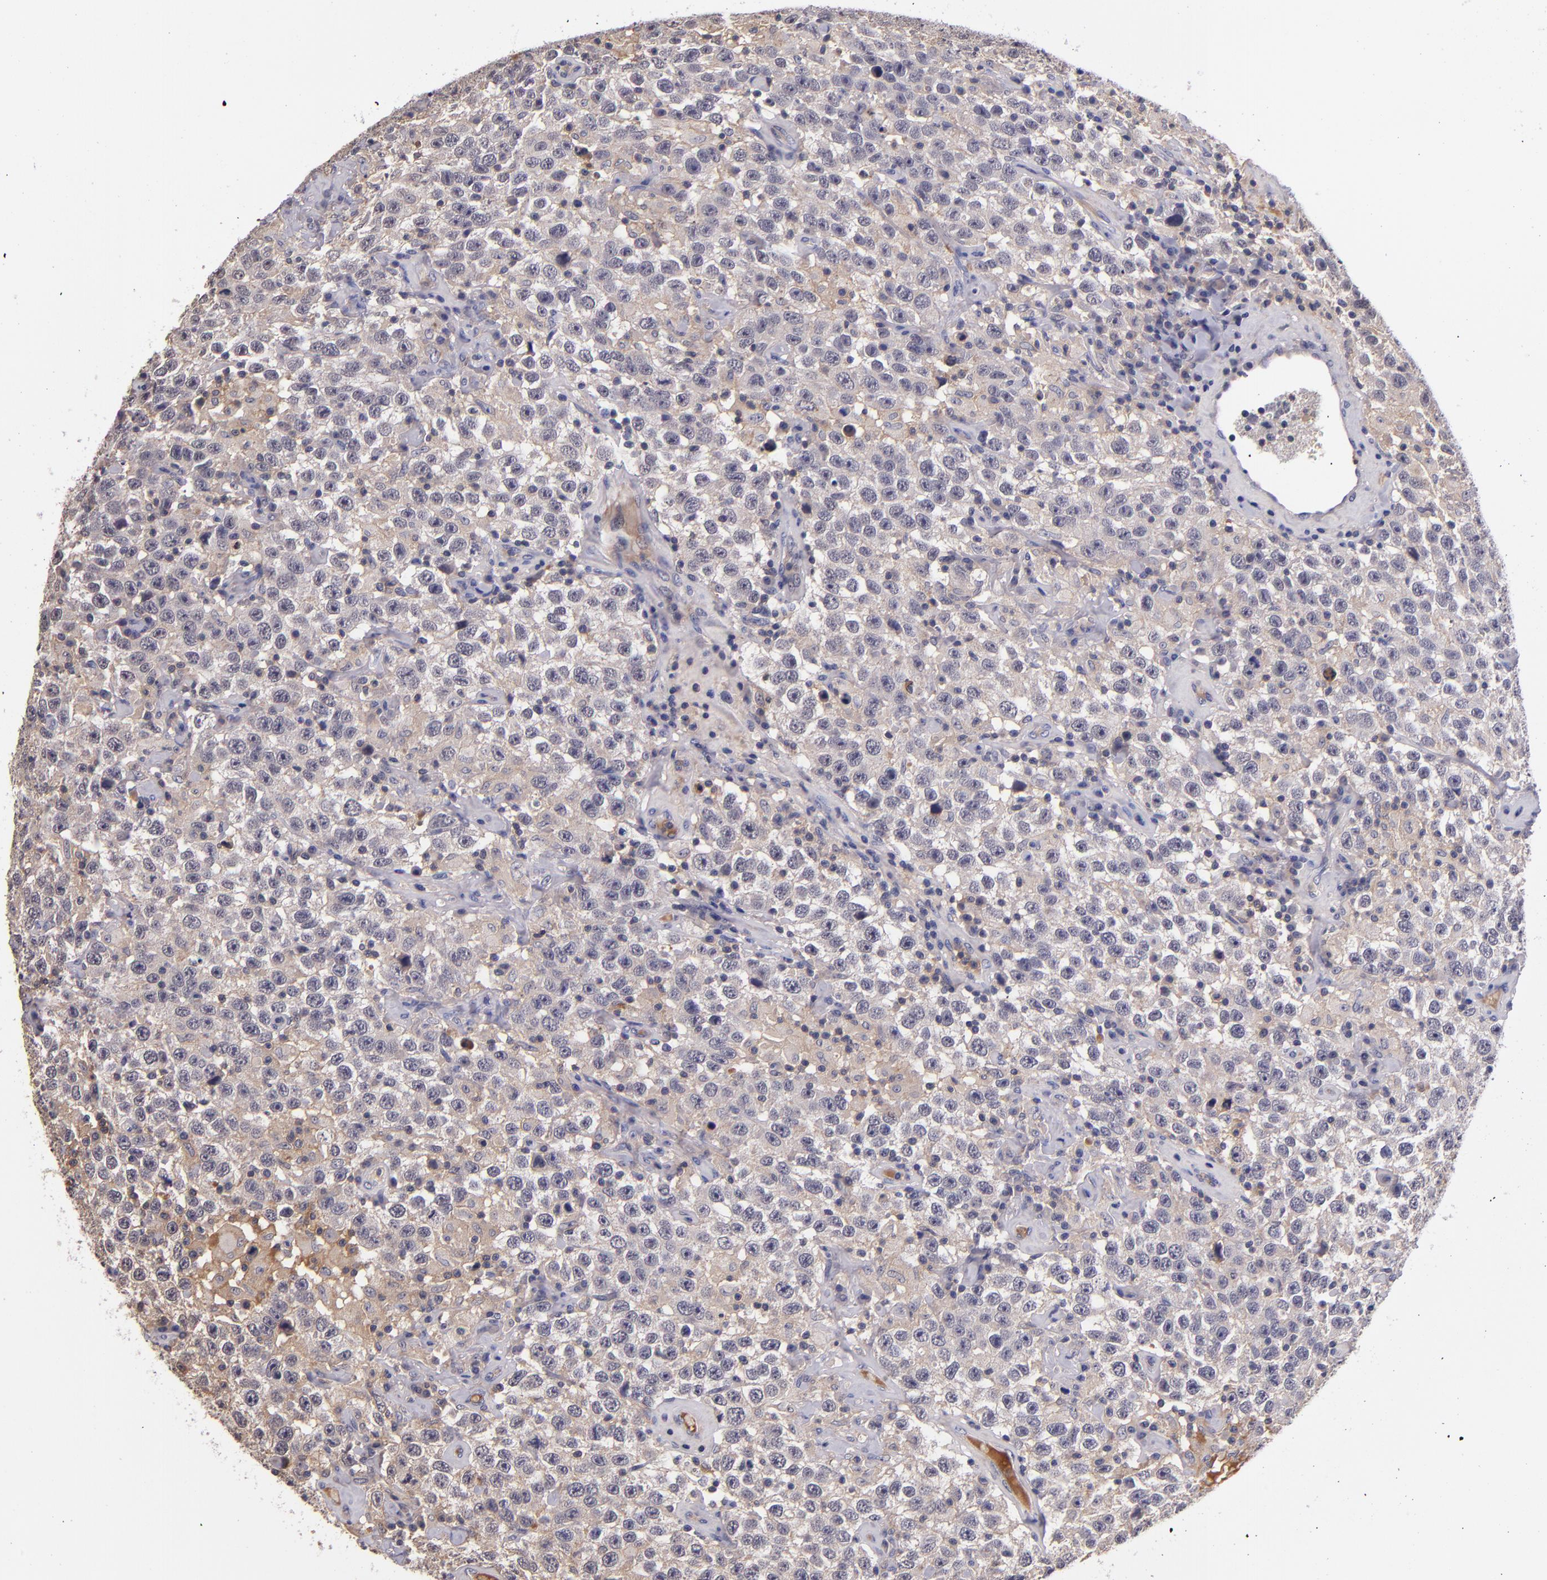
{"staining": {"intensity": "moderate", "quantity": ">75%", "location": "cytoplasmic/membranous"}, "tissue": "testis cancer", "cell_type": "Tumor cells", "image_type": "cancer", "snomed": [{"axis": "morphology", "description": "Seminoma, NOS"}, {"axis": "topography", "description": "Testis"}], "caption": "Testis cancer stained for a protein demonstrates moderate cytoplasmic/membranous positivity in tumor cells.", "gene": "RBP4", "patient": {"sex": "male", "age": 41}}